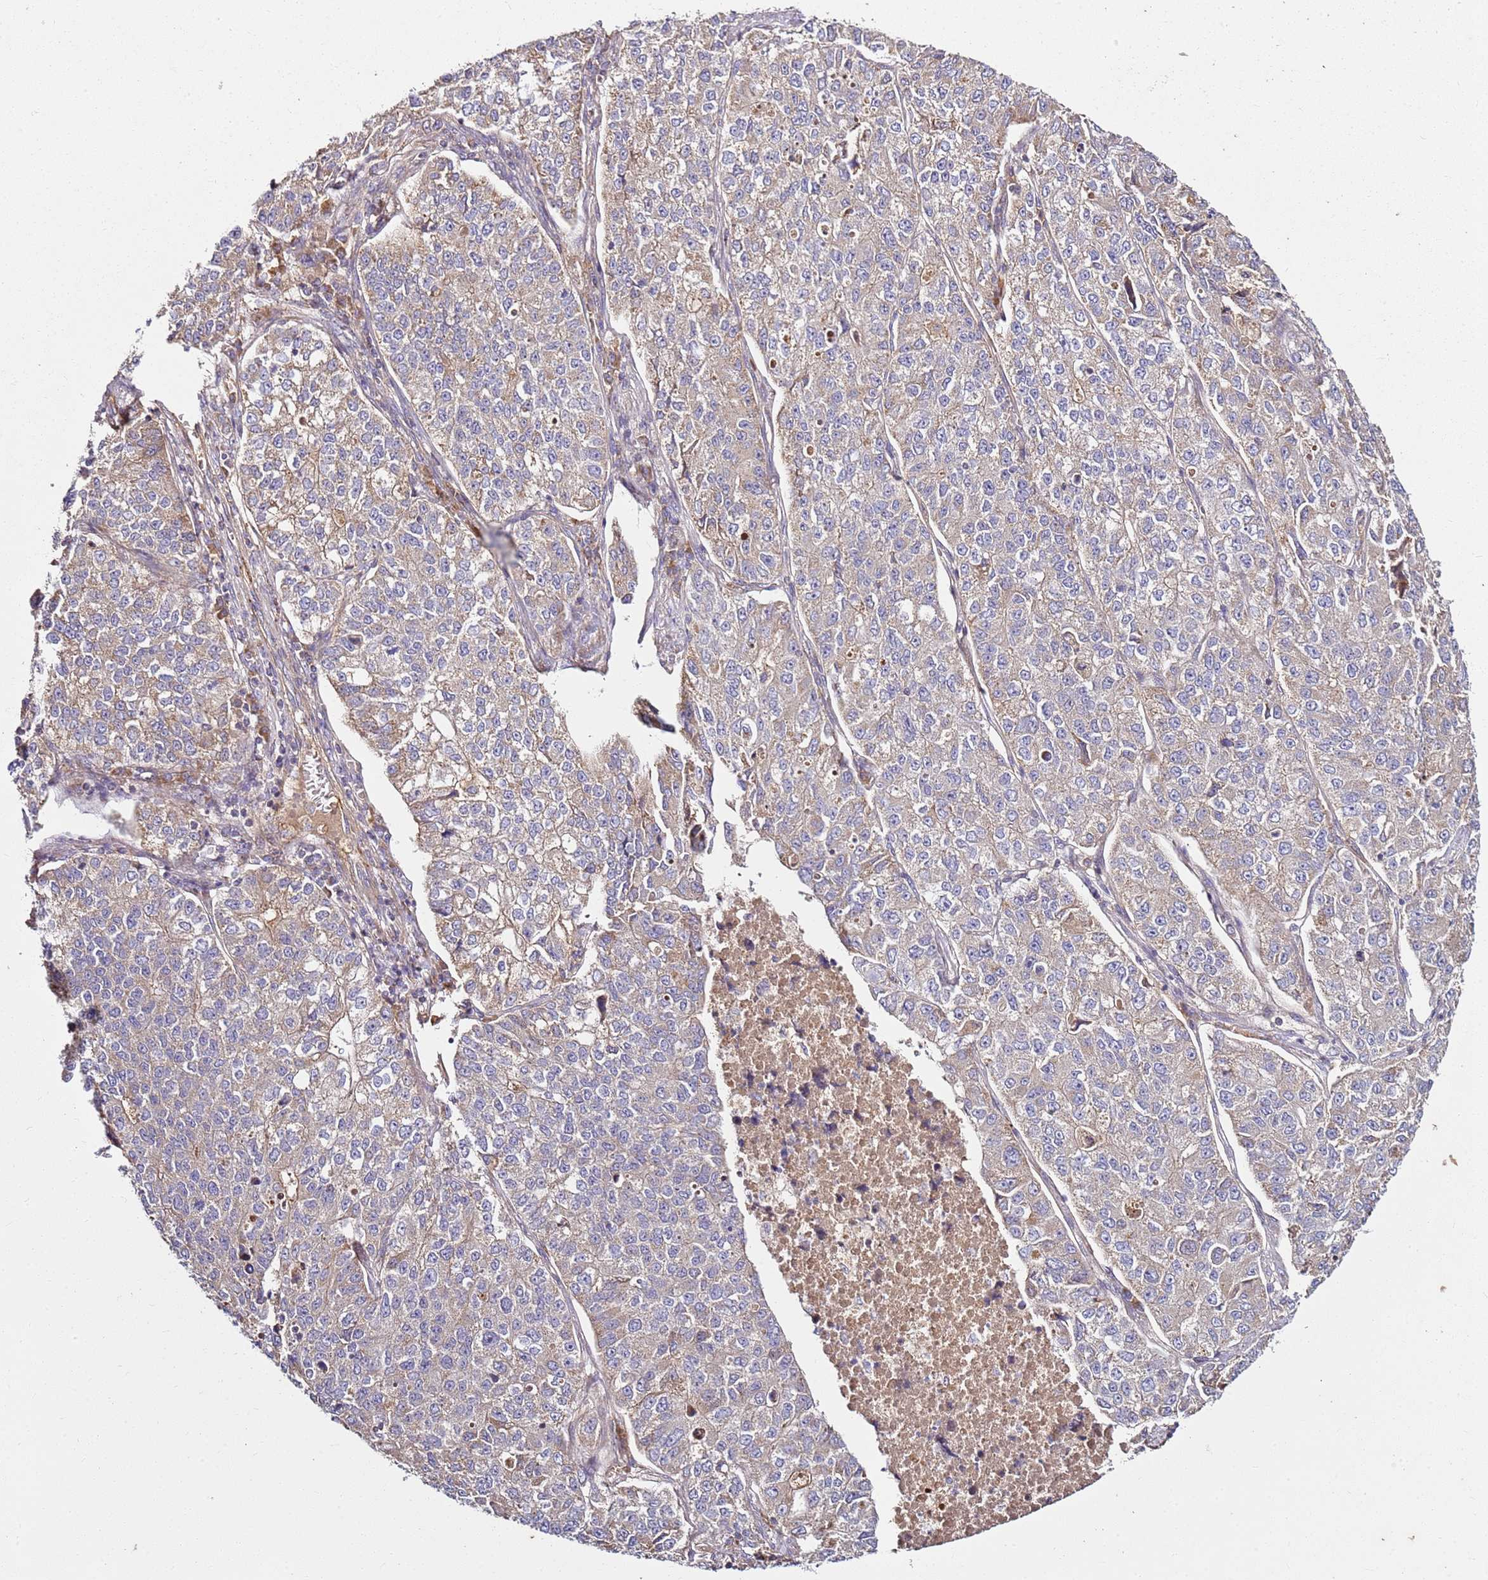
{"staining": {"intensity": "weak", "quantity": "25%-75%", "location": "cytoplasmic/membranous"}, "tissue": "lung cancer", "cell_type": "Tumor cells", "image_type": "cancer", "snomed": [{"axis": "morphology", "description": "Adenocarcinoma, NOS"}, {"axis": "topography", "description": "Lung"}], "caption": "Lung cancer stained for a protein (brown) exhibits weak cytoplasmic/membranous positive positivity in about 25%-75% of tumor cells.", "gene": "KRTAP21-3", "patient": {"sex": "male", "age": 49}}